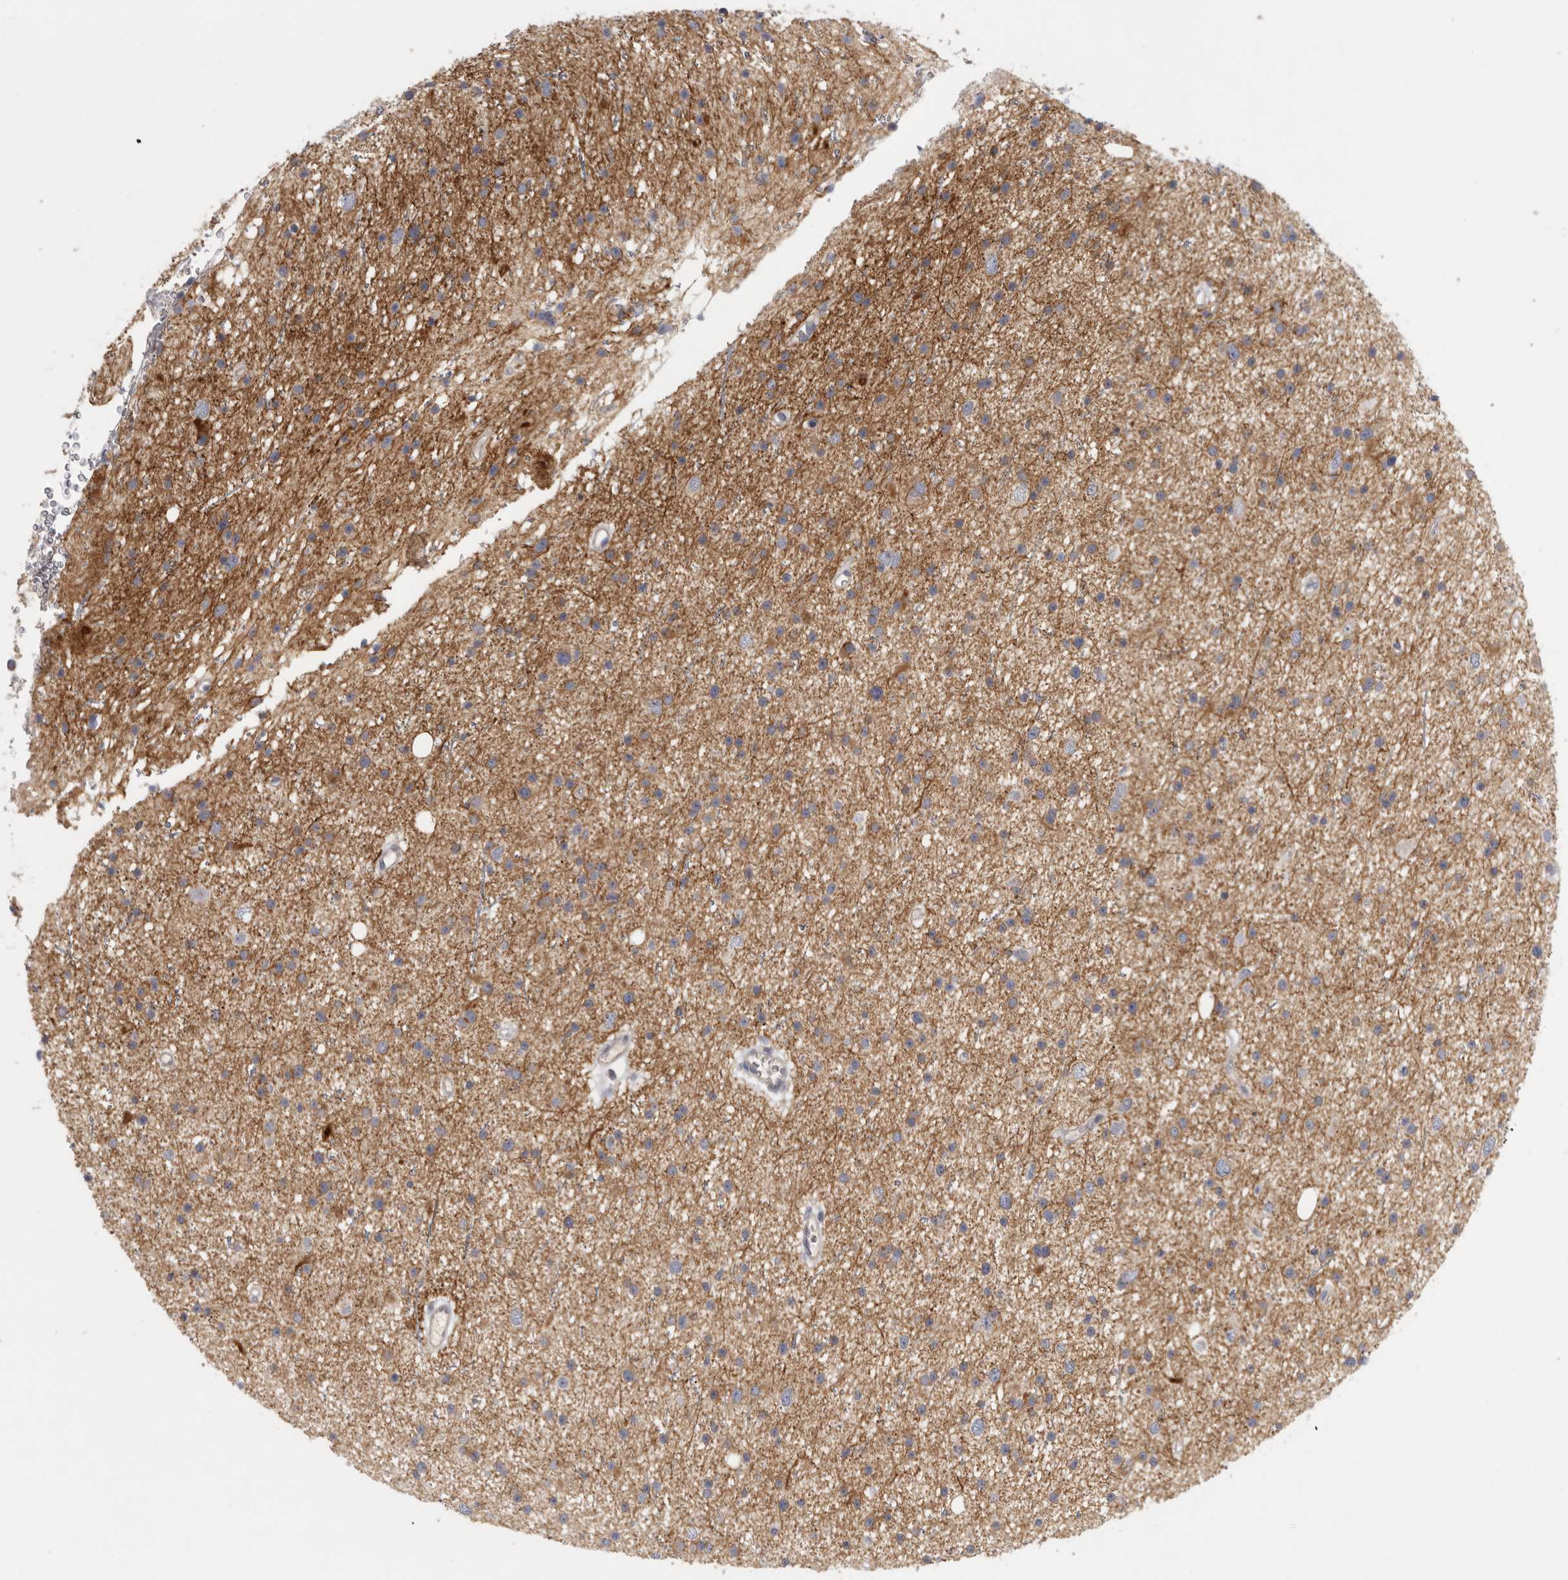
{"staining": {"intensity": "moderate", "quantity": ">75%", "location": "cytoplasmic/membranous"}, "tissue": "glioma", "cell_type": "Tumor cells", "image_type": "cancer", "snomed": [{"axis": "morphology", "description": "Glioma, malignant, Low grade"}, {"axis": "topography", "description": "Cerebral cortex"}], "caption": "Malignant glioma (low-grade) stained for a protein displays moderate cytoplasmic/membranous positivity in tumor cells.", "gene": "CFAP298", "patient": {"sex": "female", "age": 39}}